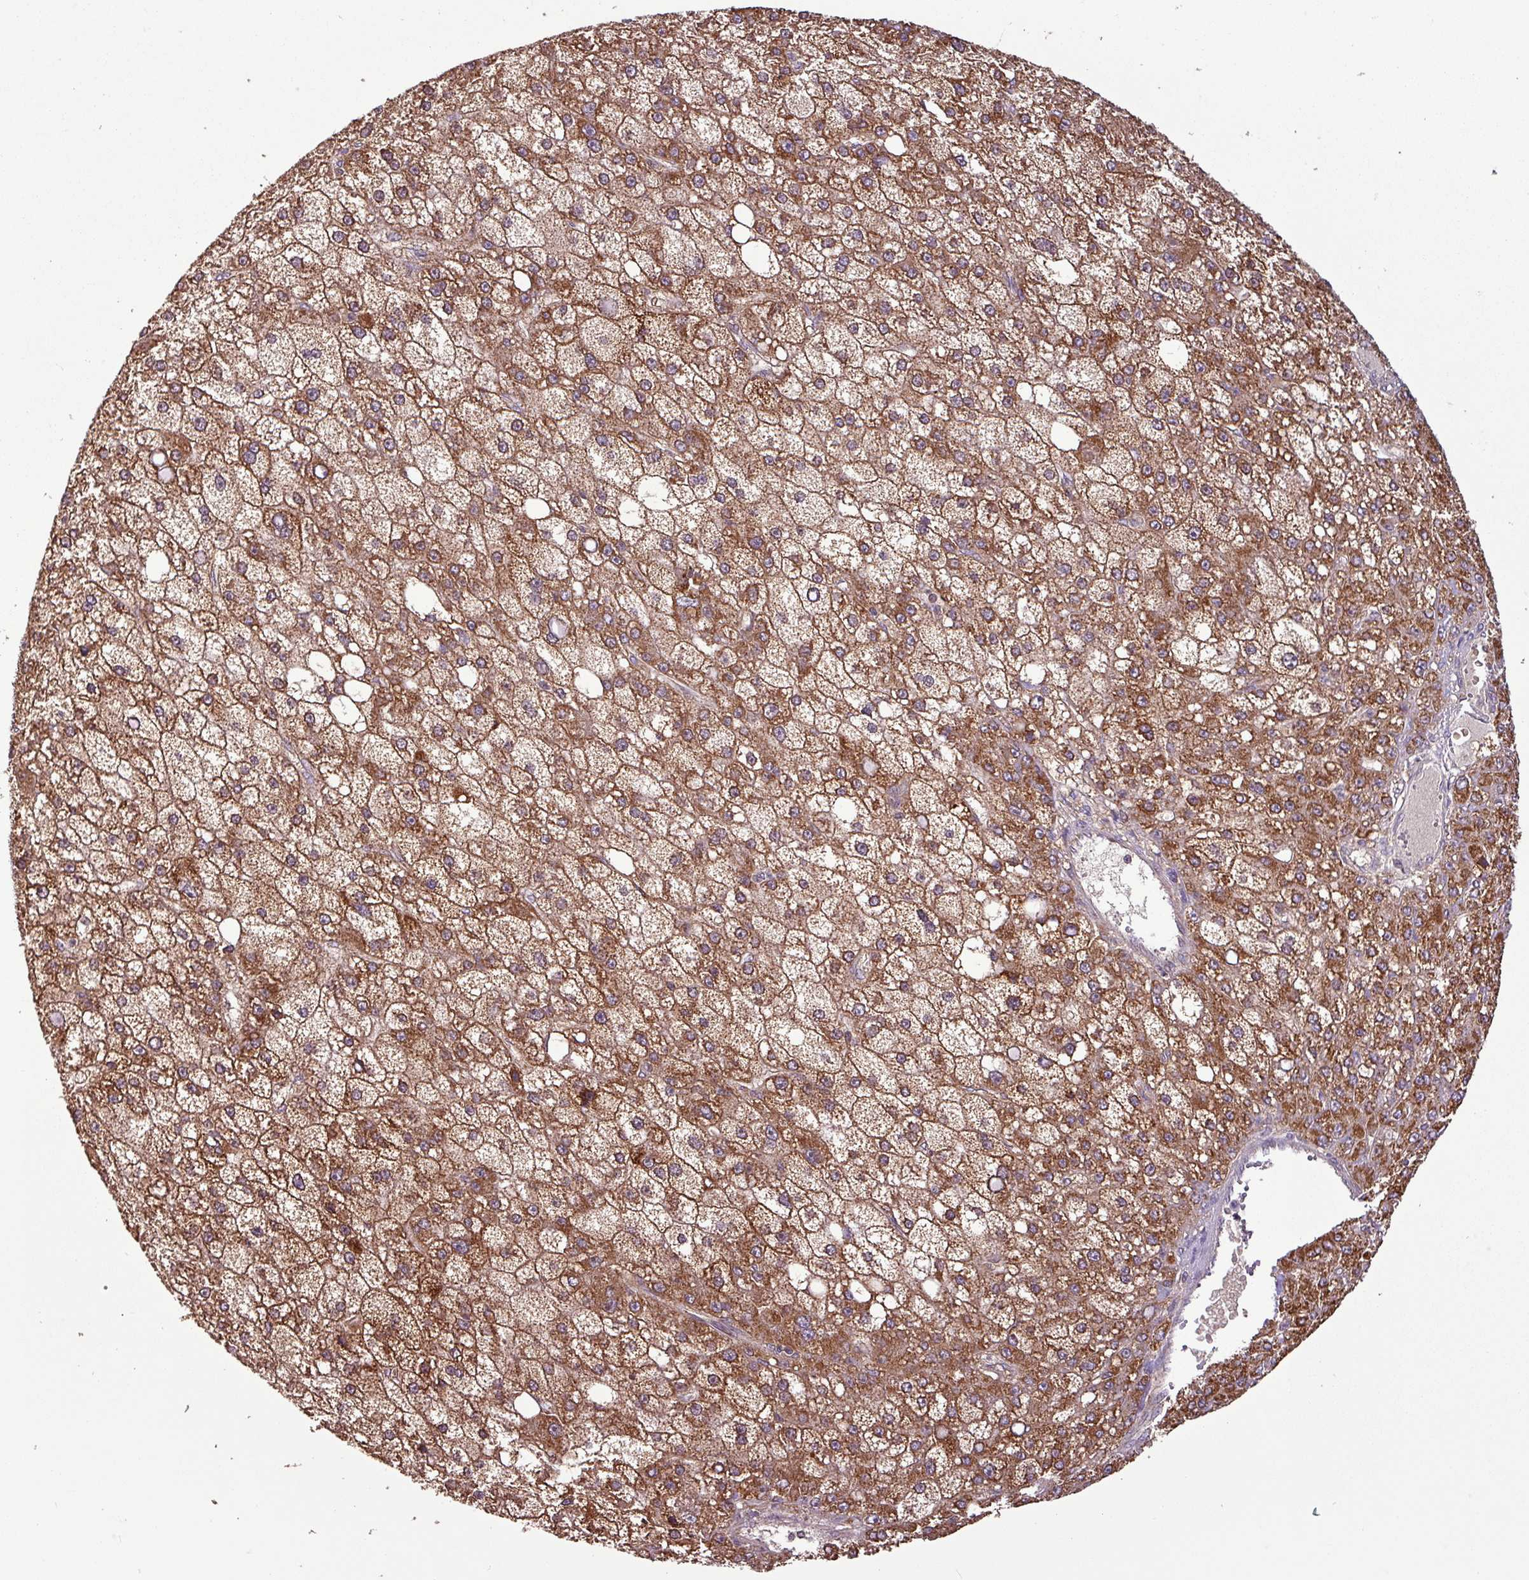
{"staining": {"intensity": "strong", "quantity": ">75%", "location": "cytoplasmic/membranous"}, "tissue": "liver cancer", "cell_type": "Tumor cells", "image_type": "cancer", "snomed": [{"axis": "morphology", "description": "Carcinoma, Hepatocellular, NOS"}, {"axis": "topography", "description": "Liver"}], "caption": "Liver cancer (hepatocellular carcinoma) stained with a protein marker exhibits strong staining in tumor cells.", "gene": "MCTP2", "patient": {"sex": "male", "age": 67}}